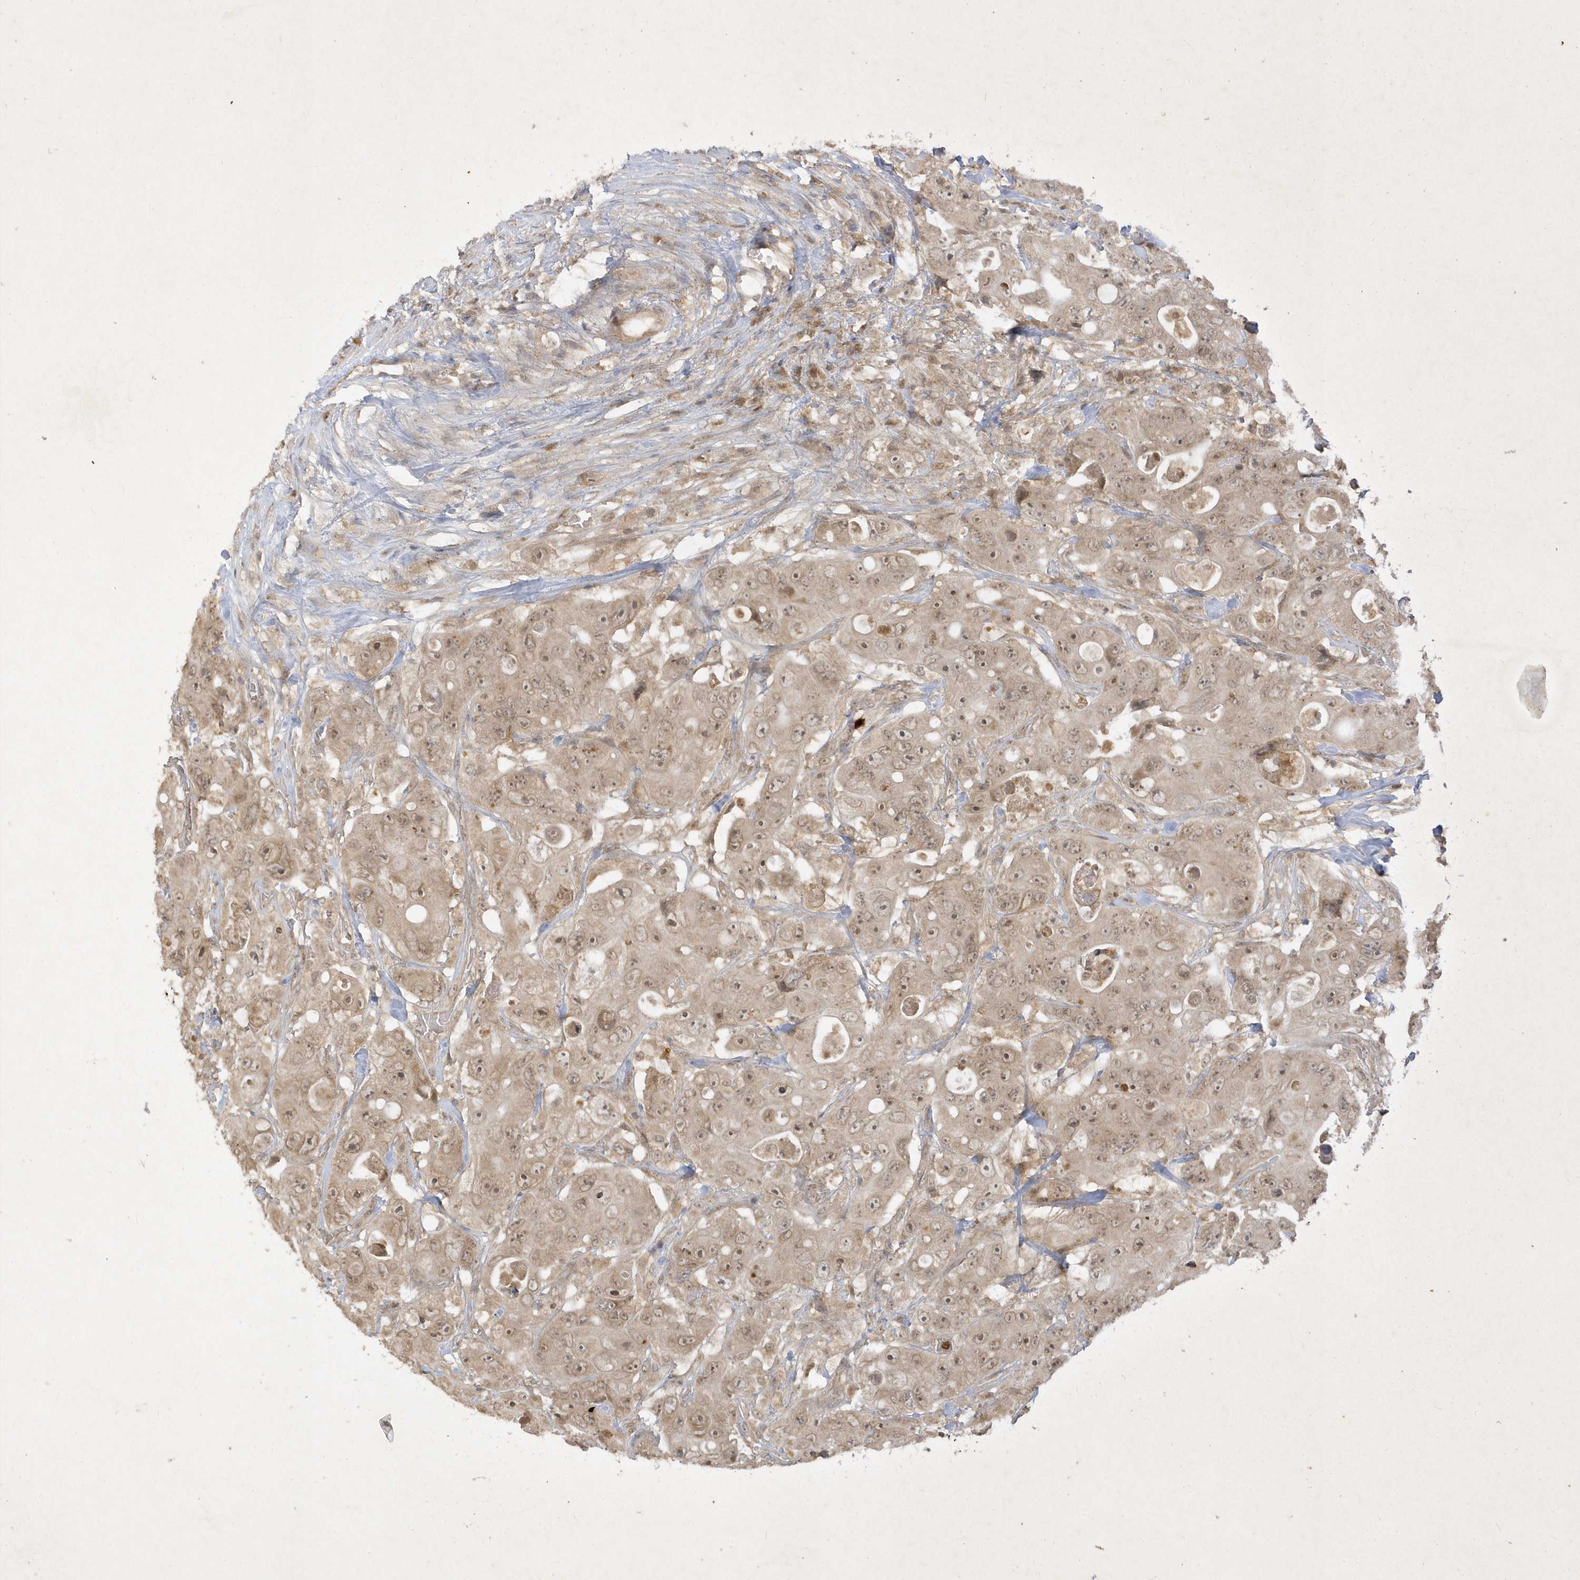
{"staining": {"intensity": "weak", "quantity": ">75%", "location": "cytoplasmic/membranous"}, "tissue": "colorectal cancer", "cell_type": "Tumor cells", "image_type": "cancer", "snomed": [{"axis": "morphology", "description": "Adenocarcinoma, NOS"}, {"axis": "topography", "description": "Colon"}], "caption": "Immunohistochemical staining of human colorectal cancer (adenocarcinoma) reveals weak cytoplasmic/membranous protein expression in approximately >75% of tumor cells.", "gene": "ZNF213", "patient": {"sex": "female", "age": 46}}